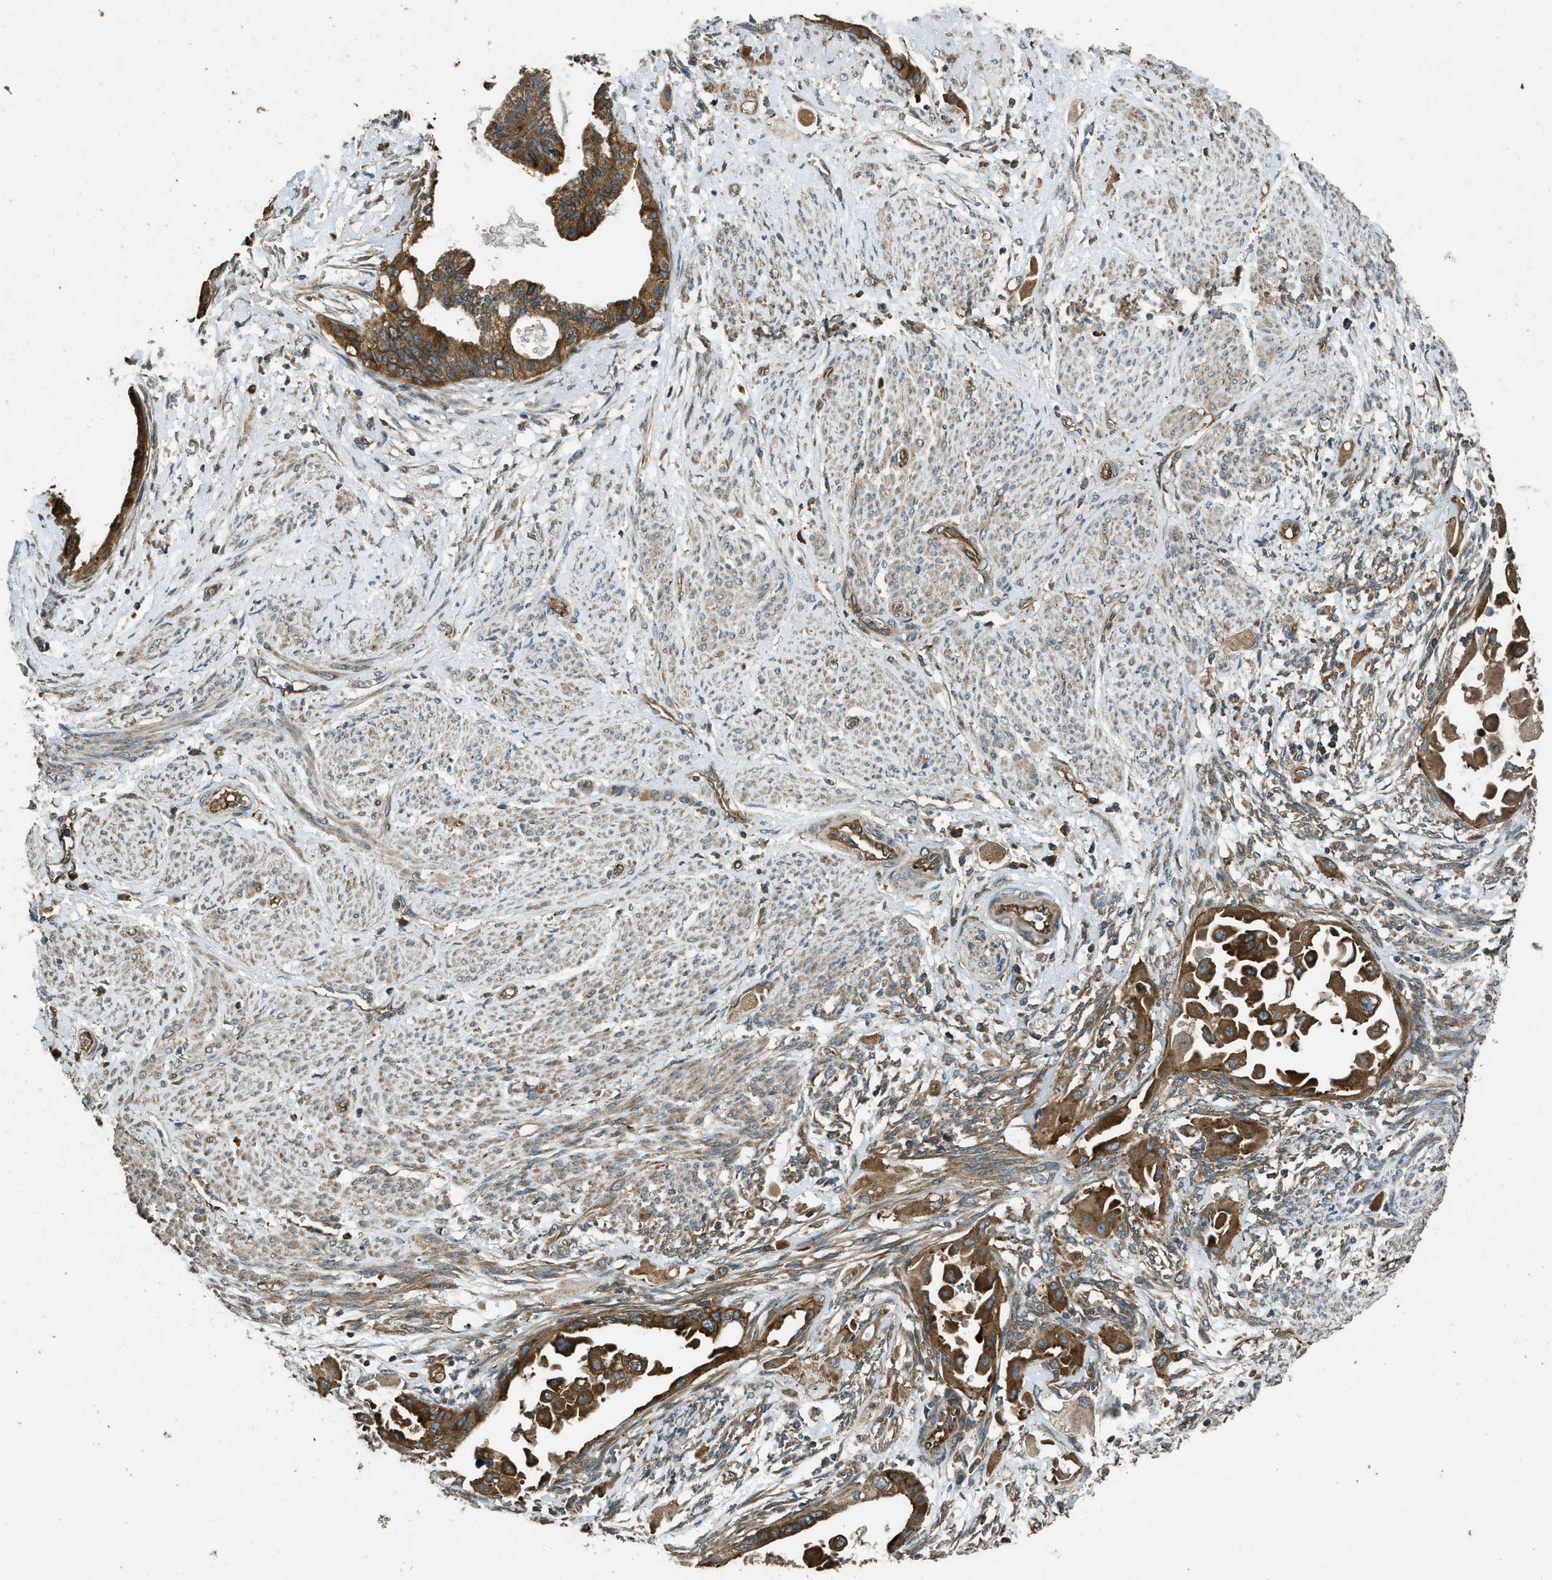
{"staining": {"intensity": "strong", "quantity": ">75%", "location": "cytoplasmic/membranous"}, "tissue": "cervical cancer", "cell_type": "Tumor cells", "image_type": "cancer", "snomed": [{"axis": "morphology", "description": "Normal tissue, NOS"}, {"axis": "morphology", "description": "Adenocarcinoma, NOS"}, {"axis": "topography", "description": "Cervix"}, {"axis": "topography", "description": "Endometrium"}], "caption": "Immunohistochemical staining of human adenocarcinoma (cervical) displays high levels of strong cytoplasmic/membranous staining in approximately >75% of tumor cells. Using DAB (brown) and hematoxylin (blue) stains, captured at high magnification using brightfield microscopy.", "gene": "MARS1", "patient": {"sex": "female", "age": 86}}